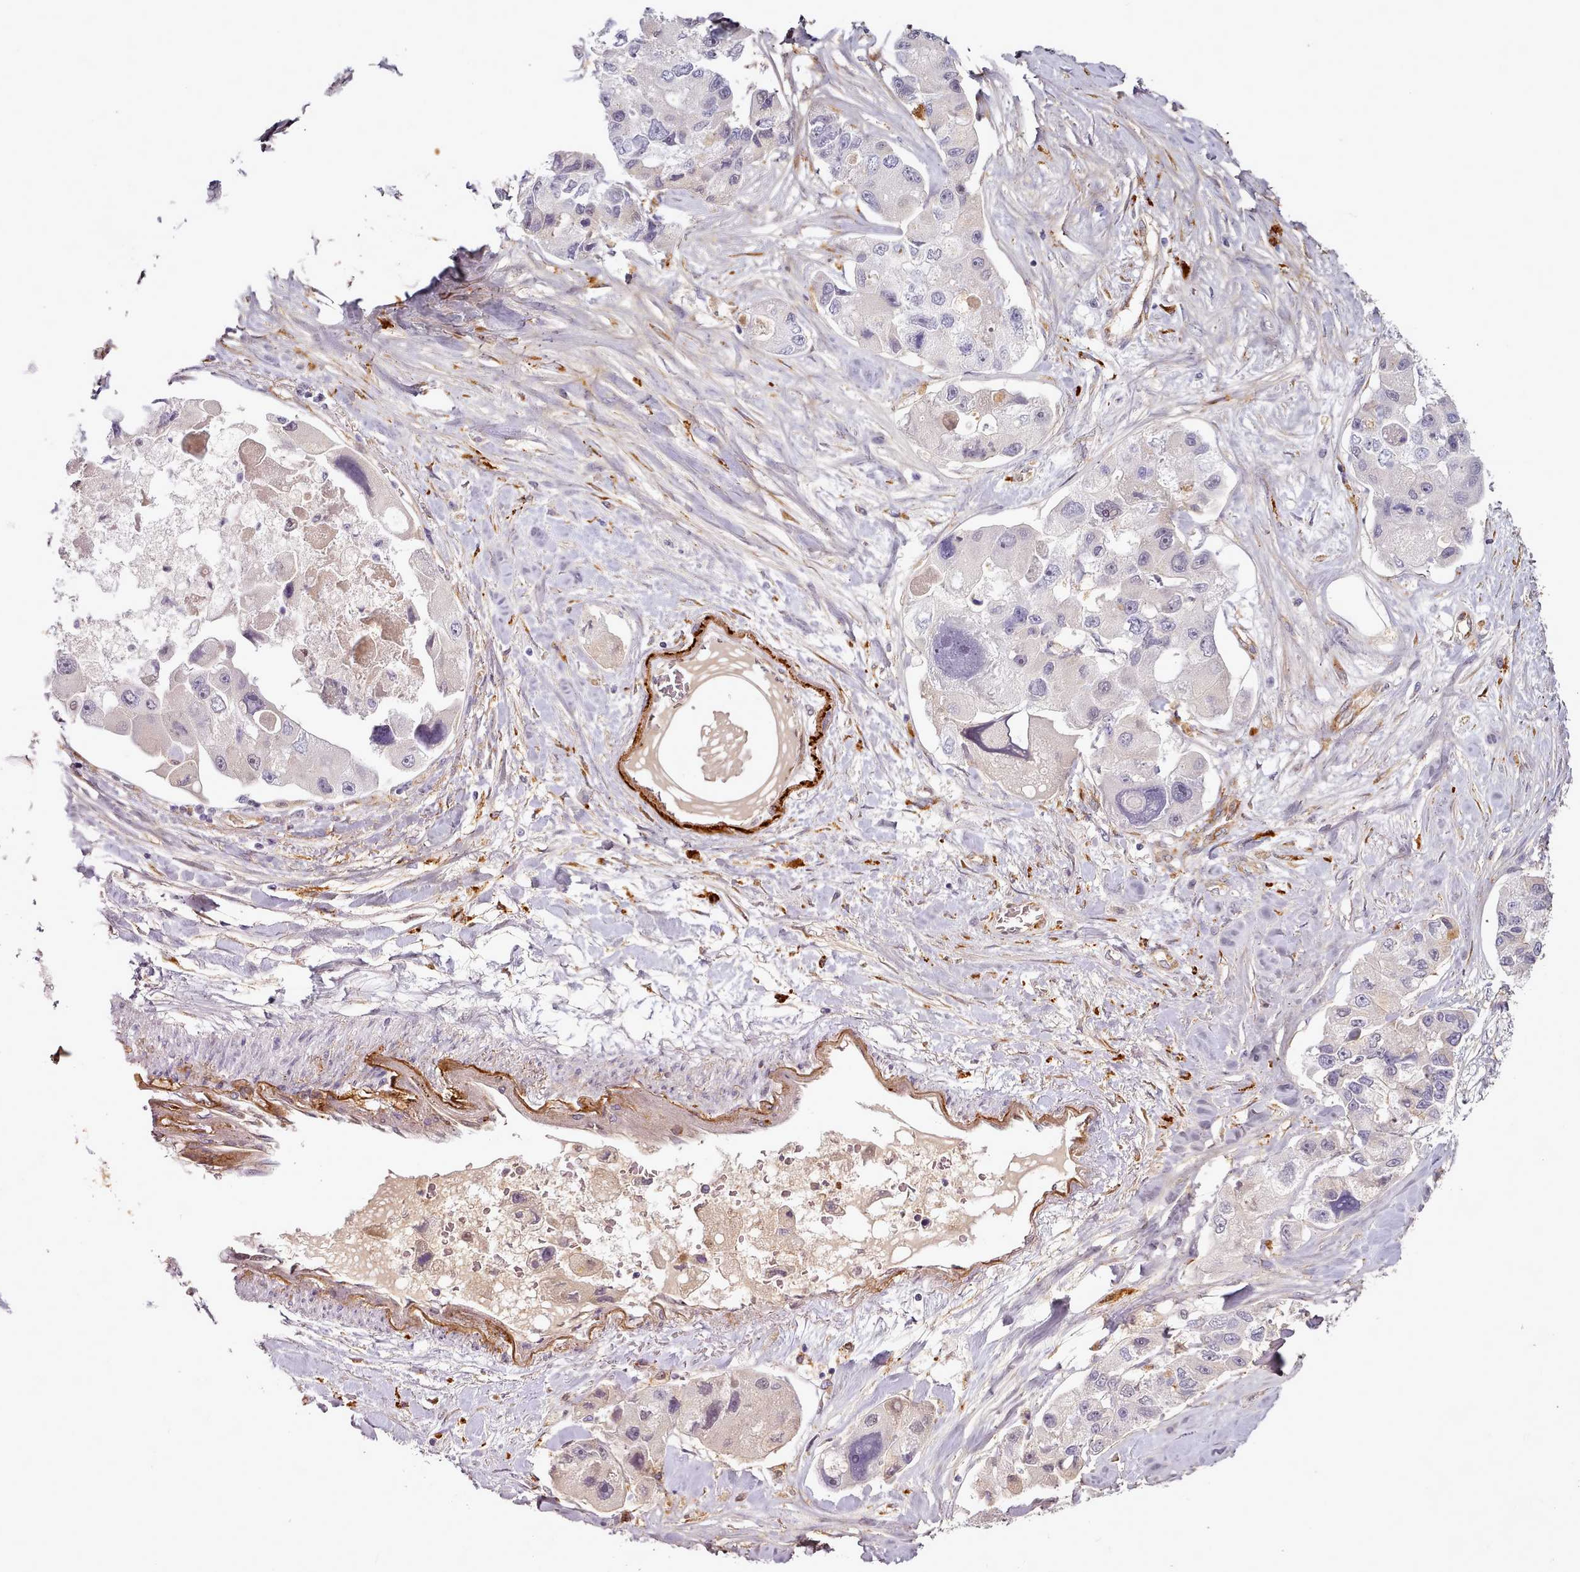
{"staining": {"intensity": "negative", "quantity": "none", "location": "none"}, "tissue": "lung cancer", "cell_type": "Tumor cells", "image_type": "cancer", "snomed": [{"axis": "morphology", "description": "Adenocarcinoma, NOS"}, {"axis": "topography", "description": "Lung"}], "caption": "This is a micrograph of IHC staining of lung adenocarcinoma, which shows no expression in tumor cells.", "gene": "C1QTNF5", "patient": {"sex": "female", "age": 54}}